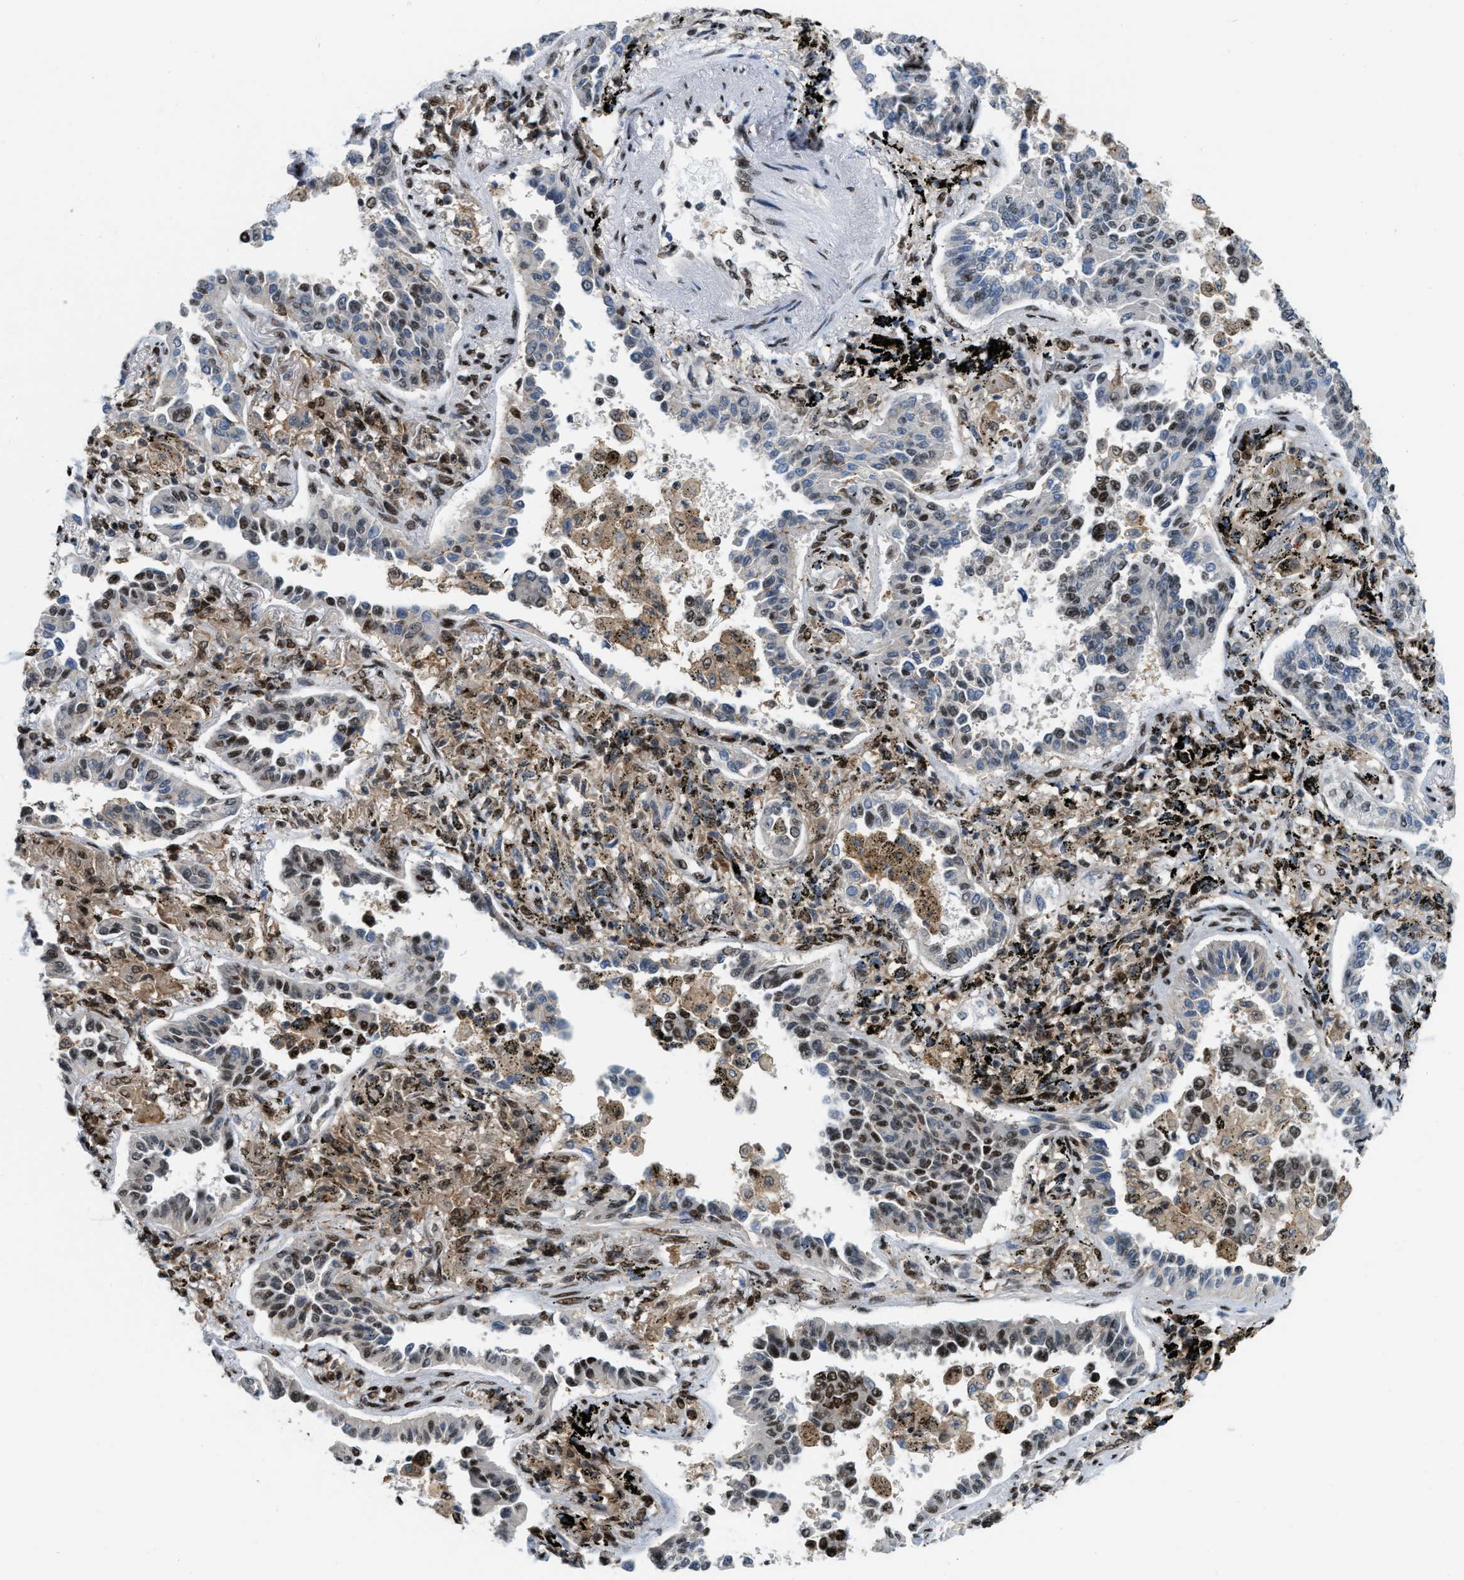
{"staining": {"intensity": "moderate", "quantity": "25%-75%", "location": "nuclear"}, "tissue": "lung cancer", "cell_type": "Tumor cells", "image_type": "cancer", "snomed": [{"axis": "morphology", "description": "Normal tissue, NOS"}, {"axis": "morphology", "description": "Adenocarcinoma, NOS"}, {"axis": "topography", "description": "Lung"}], "caption": "Adenocarcinoma (lung) stained for a protein (brown) exhibits moderate nuclear positive positivity in approximately 25%-75% of tumor cells.", "gene": "NUMA1", "patient": {"sex": "male", "age": 59}}